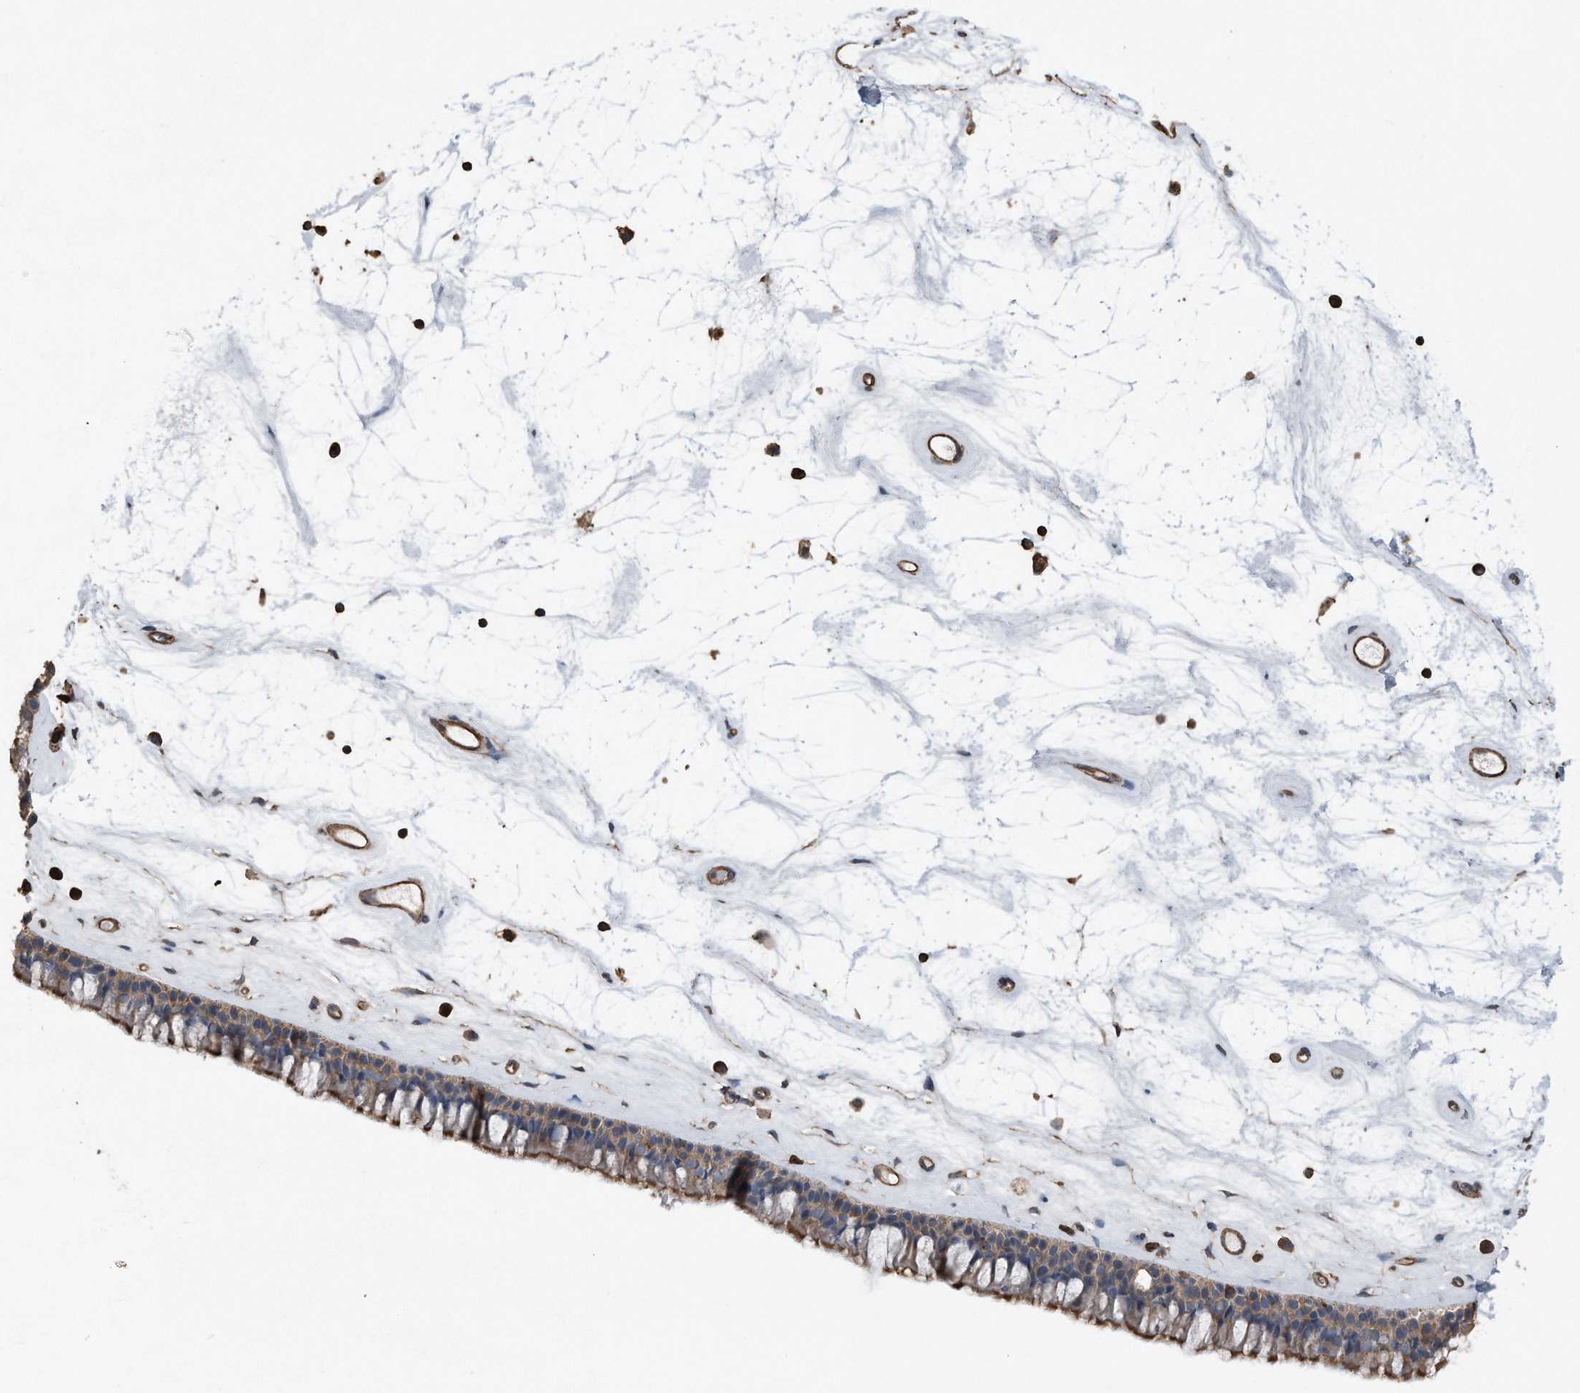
{"staining": {"intensity": "moderate", "quantity": ">75%", "location": "cytoplasmic/membranous"}, "tissue": "nasopharynx", "cell_type": "Respiratory epithelial cells", "image_type": "normal", "snomed": [{"axis": "morphology", "description": "Normal tissue, NOS"}, {"axis": "topography", "description": "Nasopharynx"}], "caption": "Human nasopharynx stained with a brown dye shows moderate cytoplasmic/membranous positive staining in approximately >75% of respiratory epithelial cells.", "gene": "RSPO3", "patient": {"sex": "male", "age": 64}}